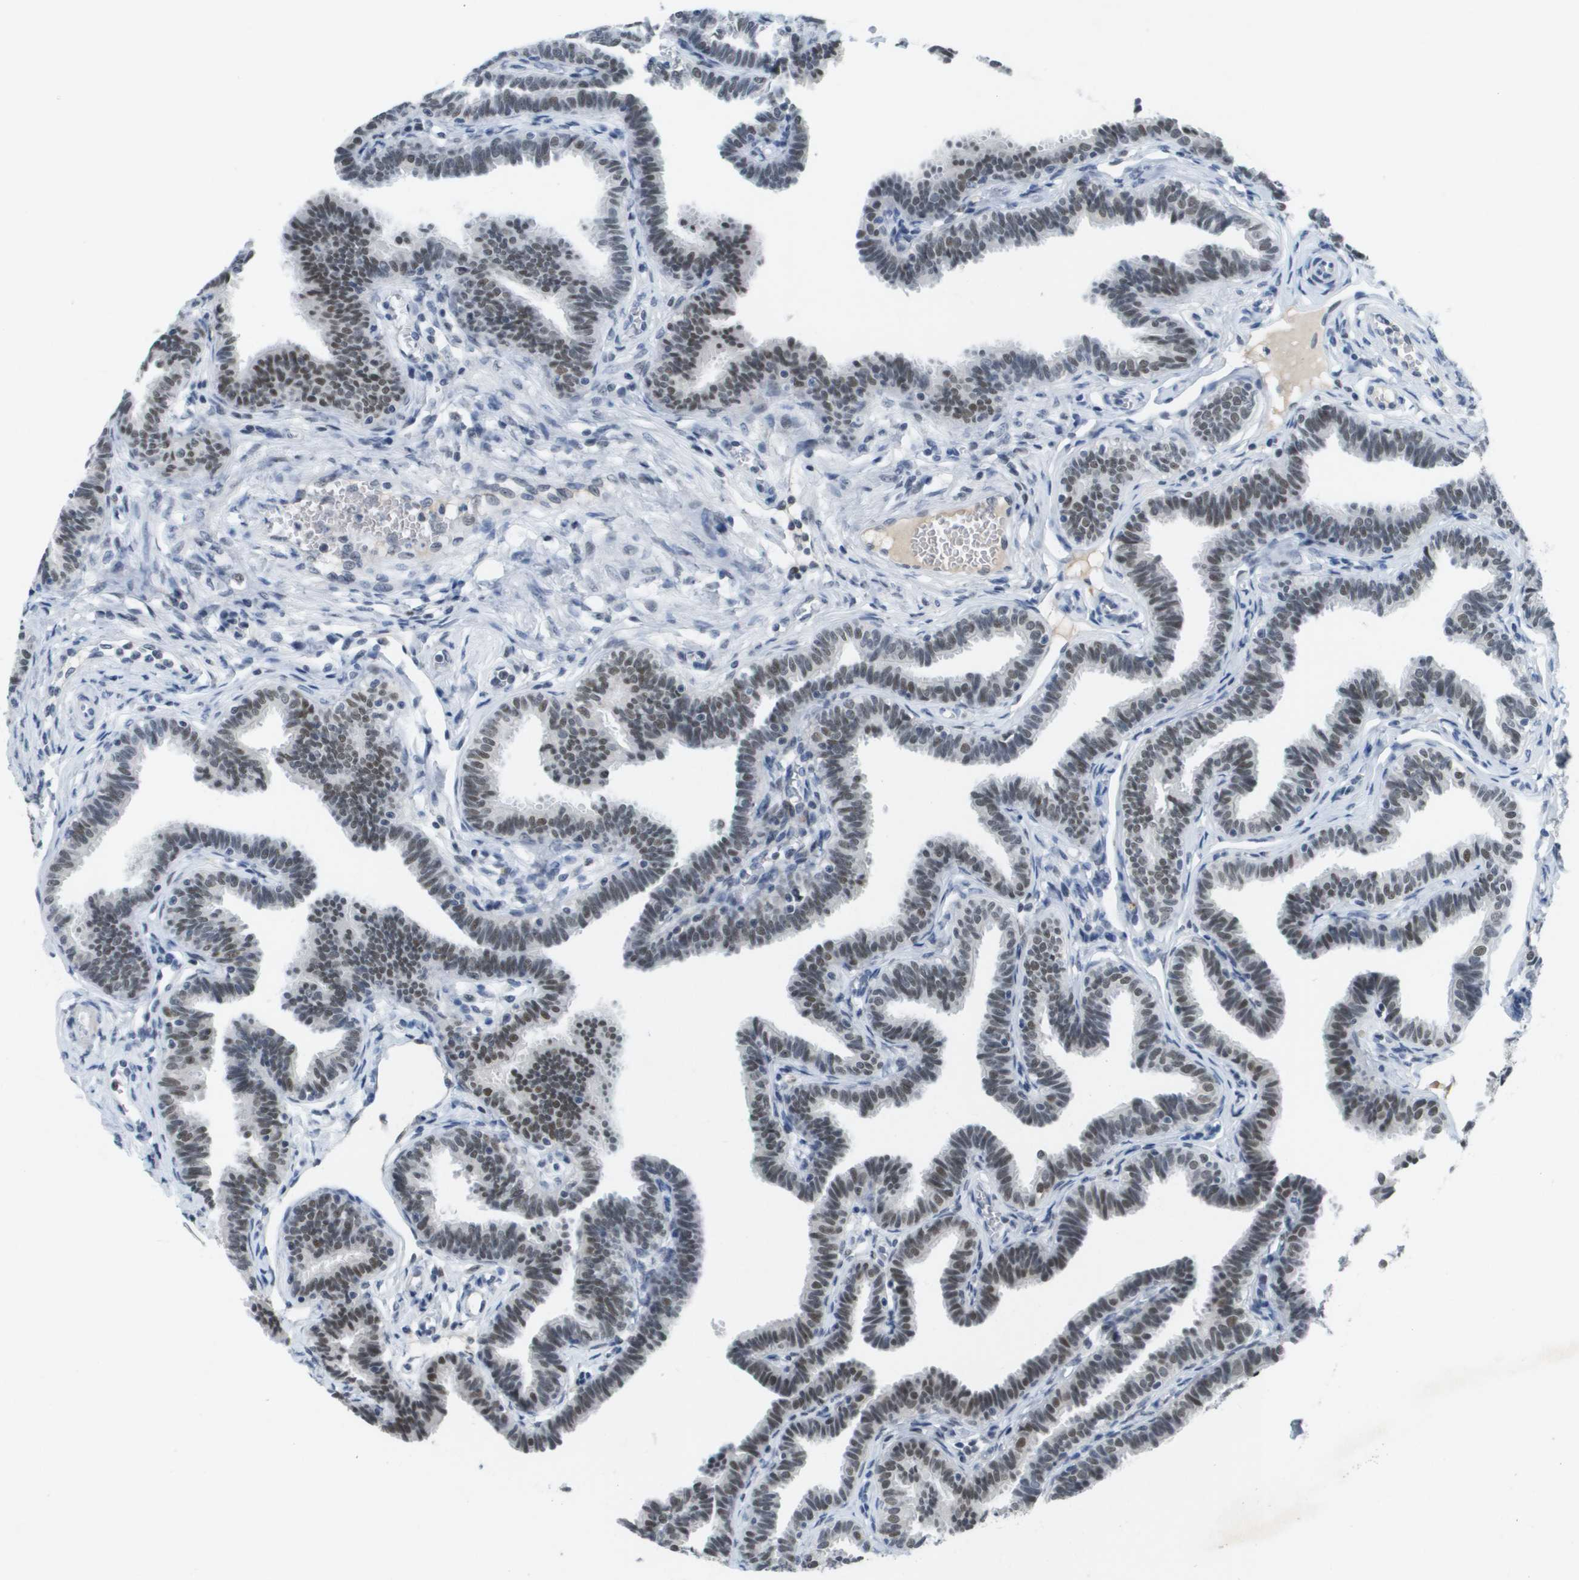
{"staining": {"intensity": "moderate", "quantity": ">75%", "location": "nuclear"}, "tissue": "fallopian tube", "cell_type": "Glandular cells", "image_type": "normal", "snomed": [{"axis": "morphology", "description": "Normal tissue, NOS"}, {"axis": "topography", "description": "Fallopian tube"}, {"axis": "topography", "description": "Ovary"}], "caption": "Immunohistochemical staining of normal fallopian tube demonstrates >75% levels of moderate nuclear protein staining in about >75% of glandular cells.", "gene": "TP53RK", "patient": {"sex": "female", "age": 23}}